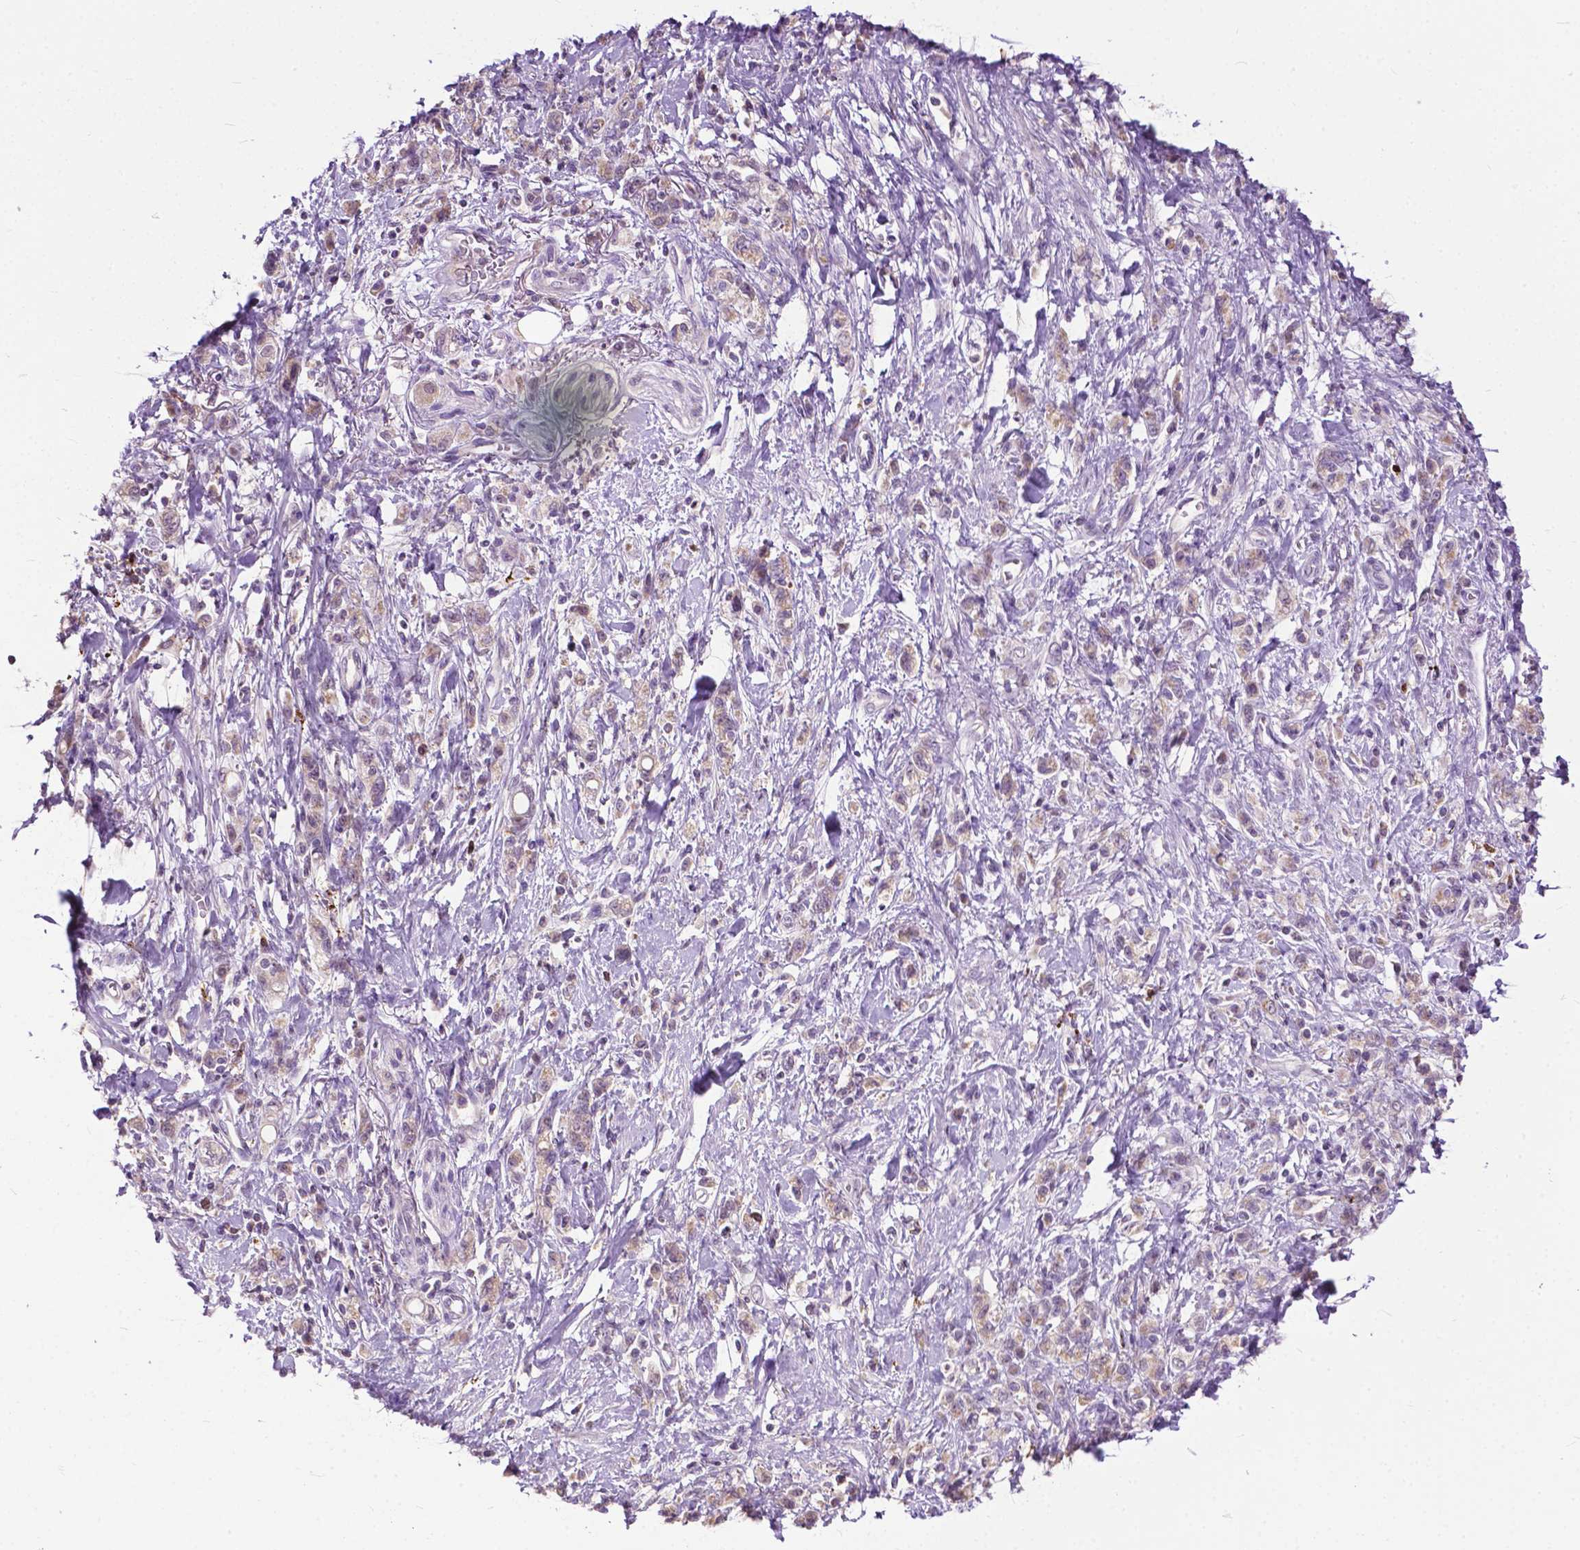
{"staining": {"intensity": "weak", "quantity": "25%-75%", "location": "cytoplasmic/membranous"}, "tissue": "stomach cancer", "cell_type": "Tumor cells", "image_type": "cancer", "snomed": [{"axis": "morphology", "description": "Adenocarcinoma, NOS"}, {"axis": "topography", "description": "Stomach"}], "caption": "Brown immunohistochemical staining in stomach cancer (adenocarcinoma) shows weak cytoplasmic/membranous expression in approximately 25%-75% of tumor cells.", "gene": "TTC9B", "patient": {"sex": "male", "age": 77}}